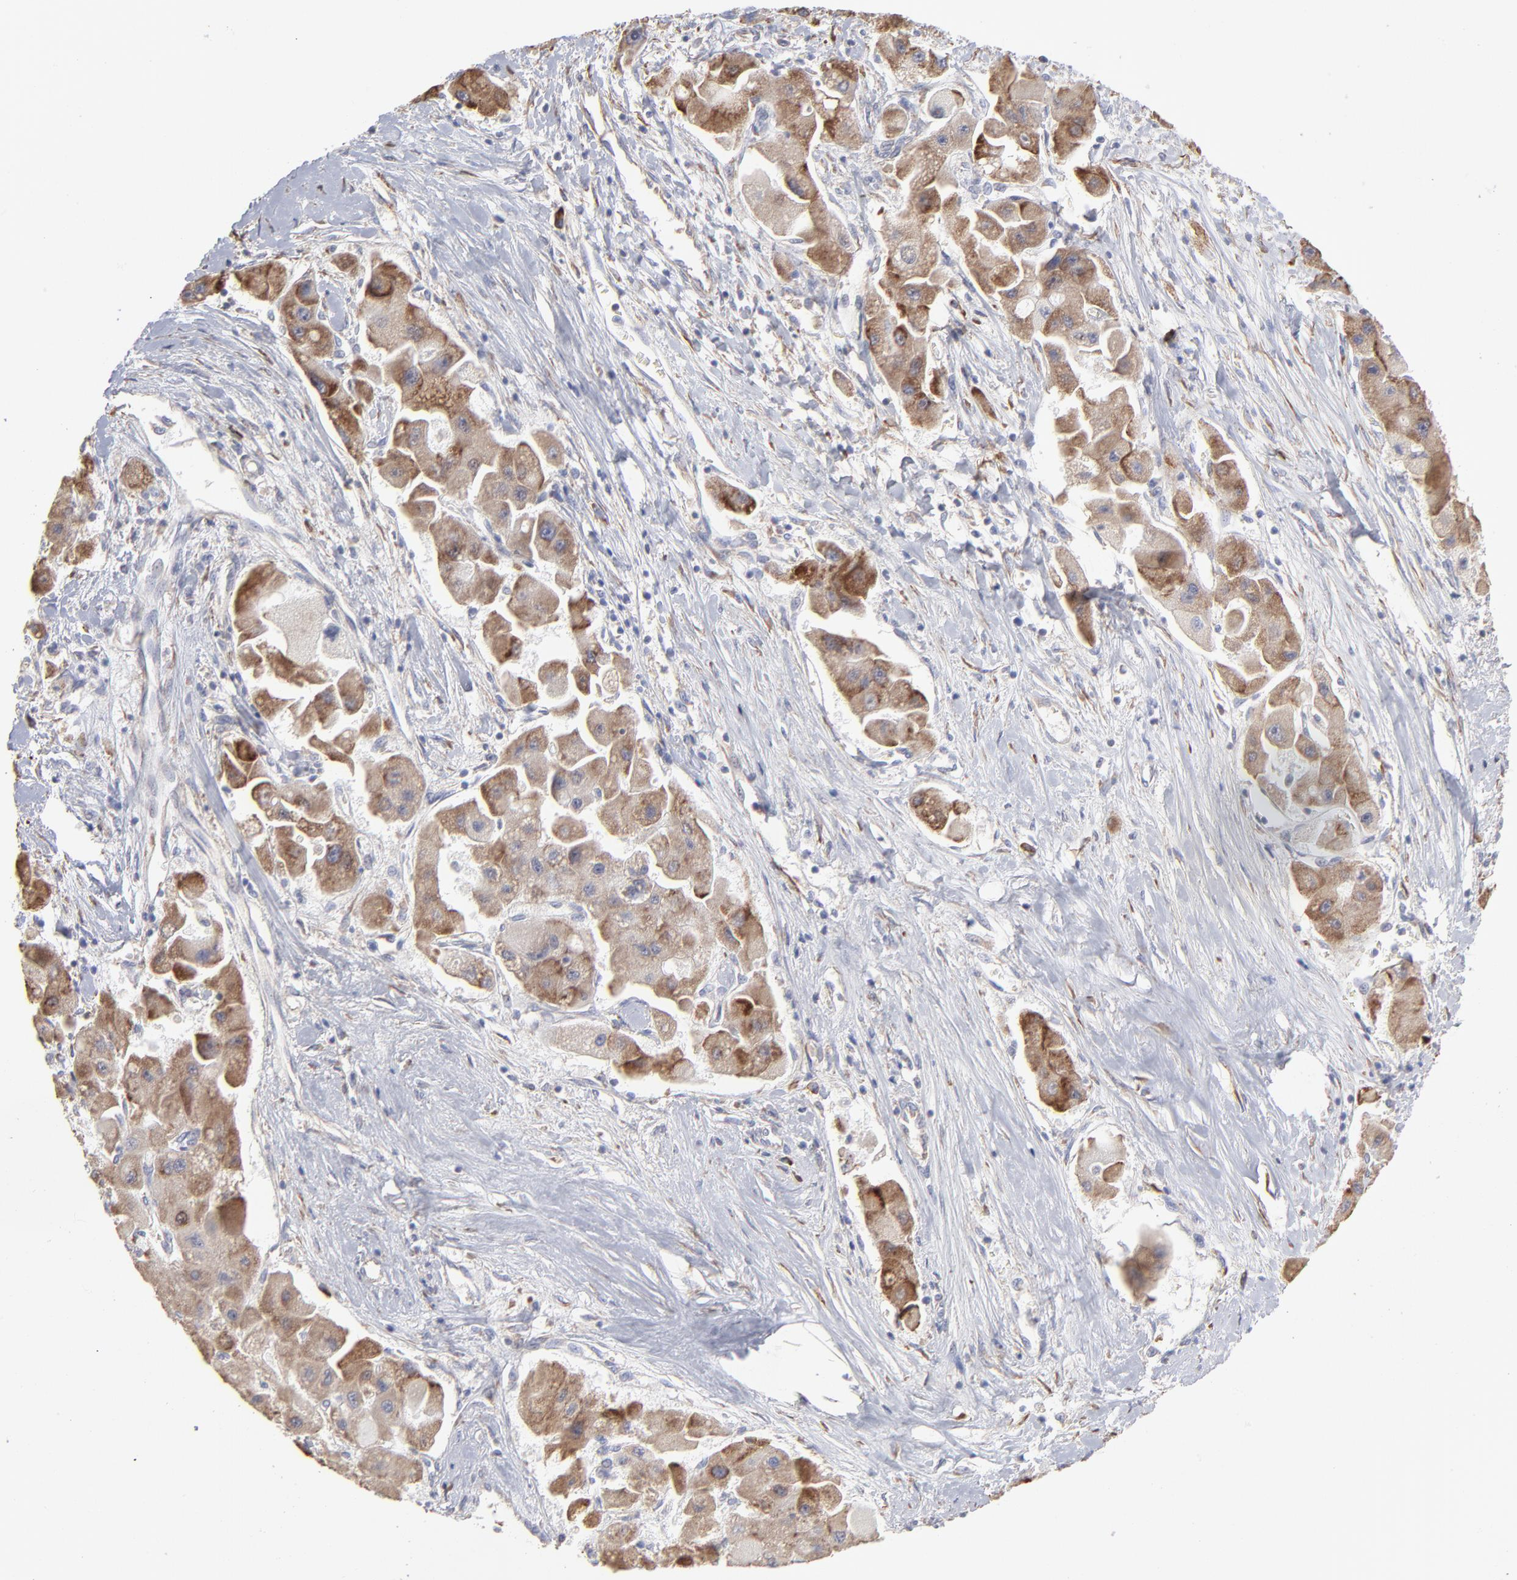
{"staining": {"intensity": "moderate", "quantity": ">75%", "location": "cytoplasmic/membranous"}, "tissue": "liver cancer", "cell_type": "Tumor cells", "image_type": "cancer", "snomed": [{"axis": "morphology", "description": "Carcinoma, Hepatocellular, NOS"}, {"axis": "topography", "description": "Liver"}], "caption": "Human liver cancer stained with a brown dye reveals moderate cytoplasmic/membranous positive positivity in about >75% of tumor cells.", "gene": "RPL3", "patient": {"sex": "male", "age": 24}}